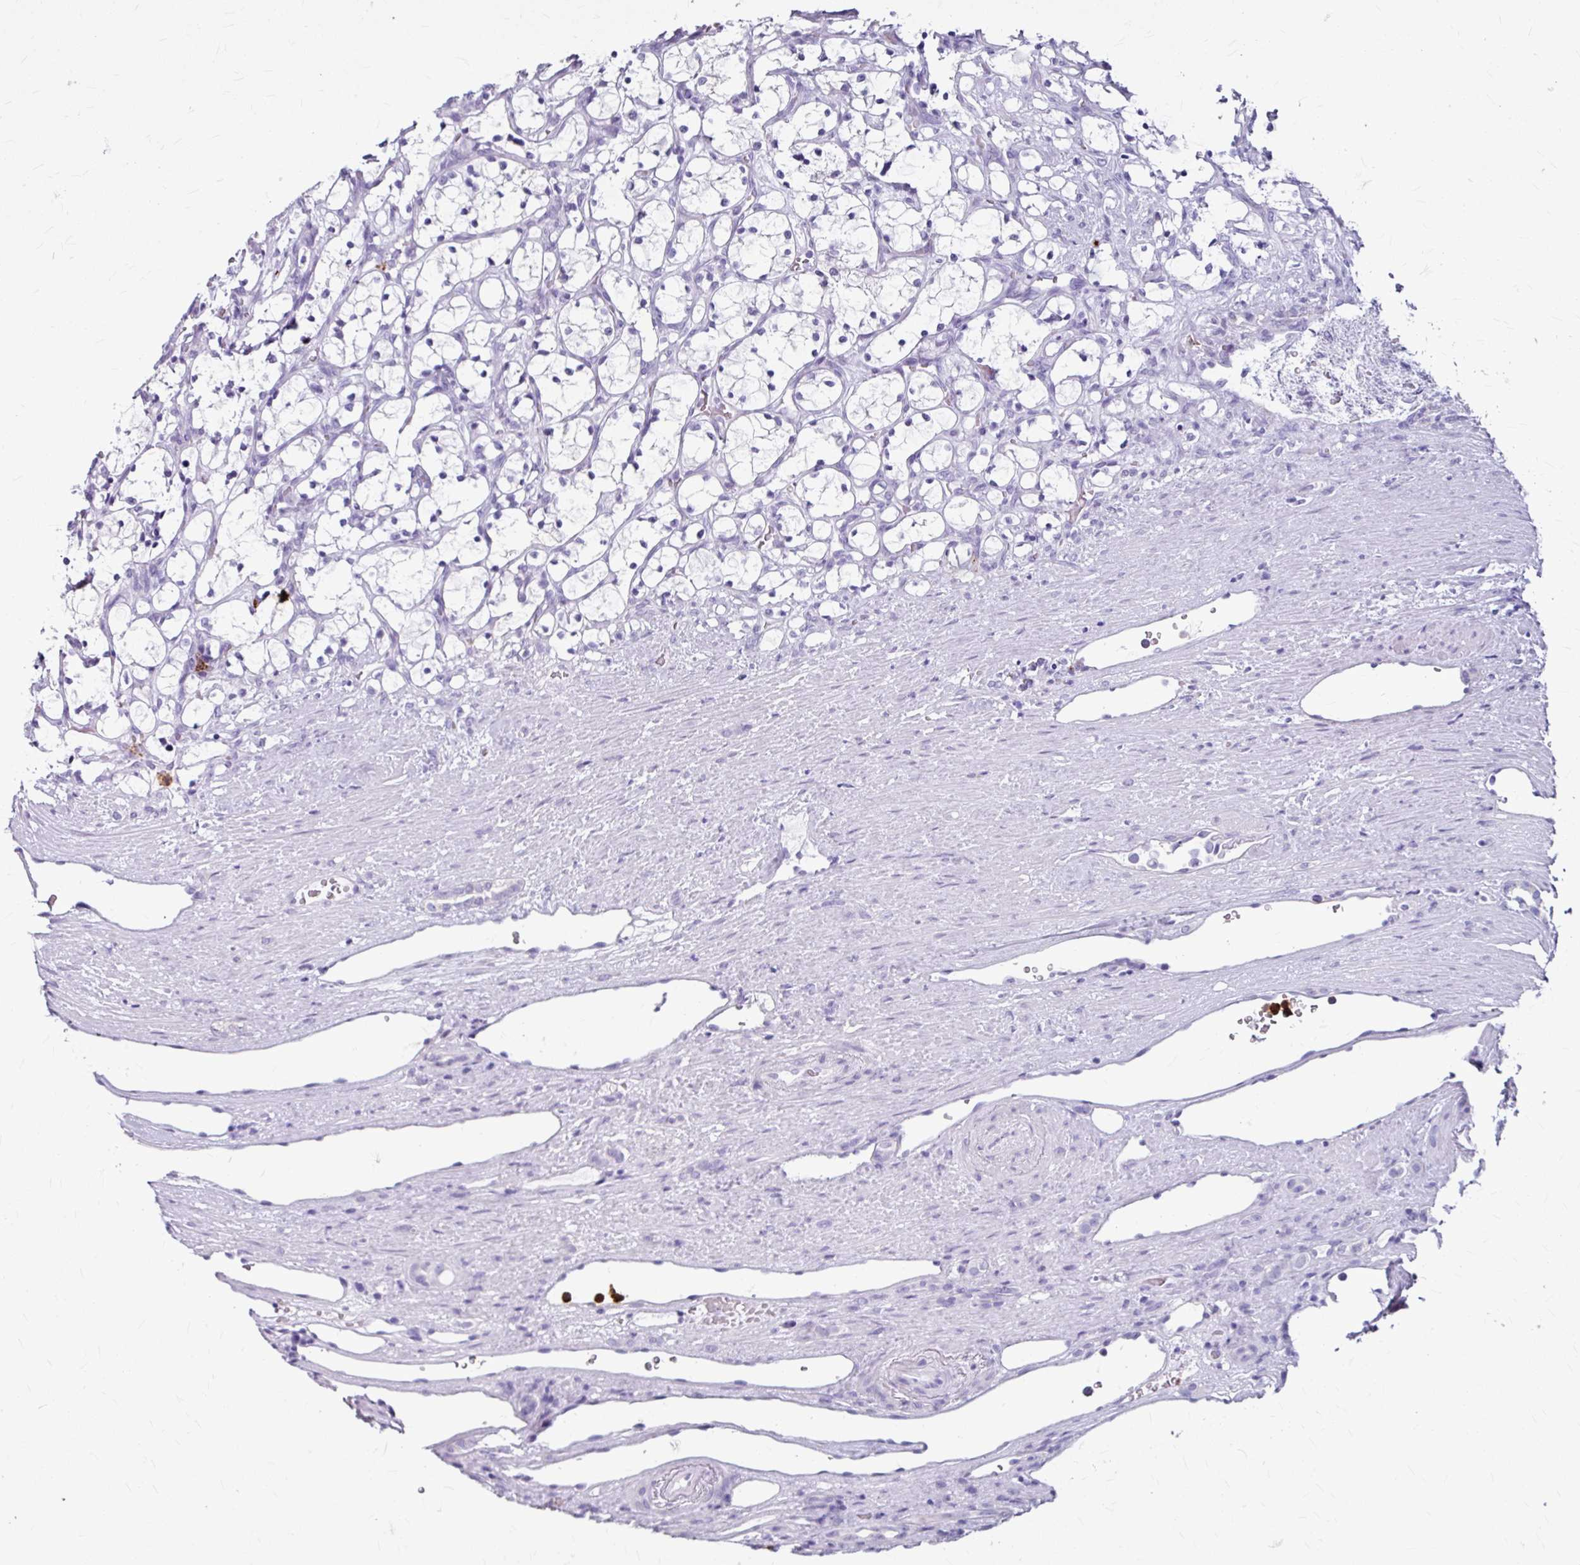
{"staining": {"intensity": "negative", "quantity": "none", "location": "none"}, "tissue": "renal cancer", "cell_type": "Tumor cells", "image_type": "cancer", "snomed": [{"axis": "morphology", "description": "Adenocarcinoma, NOS"}, {"axis": "topography", "description": "Kidney"}], "caption": "The histopathology image shows no significant positivity in tumor cells of adenocarcinoma (renal).", "gene": "ANKRD1", "patient": {"sex": "female", "age": 69}}